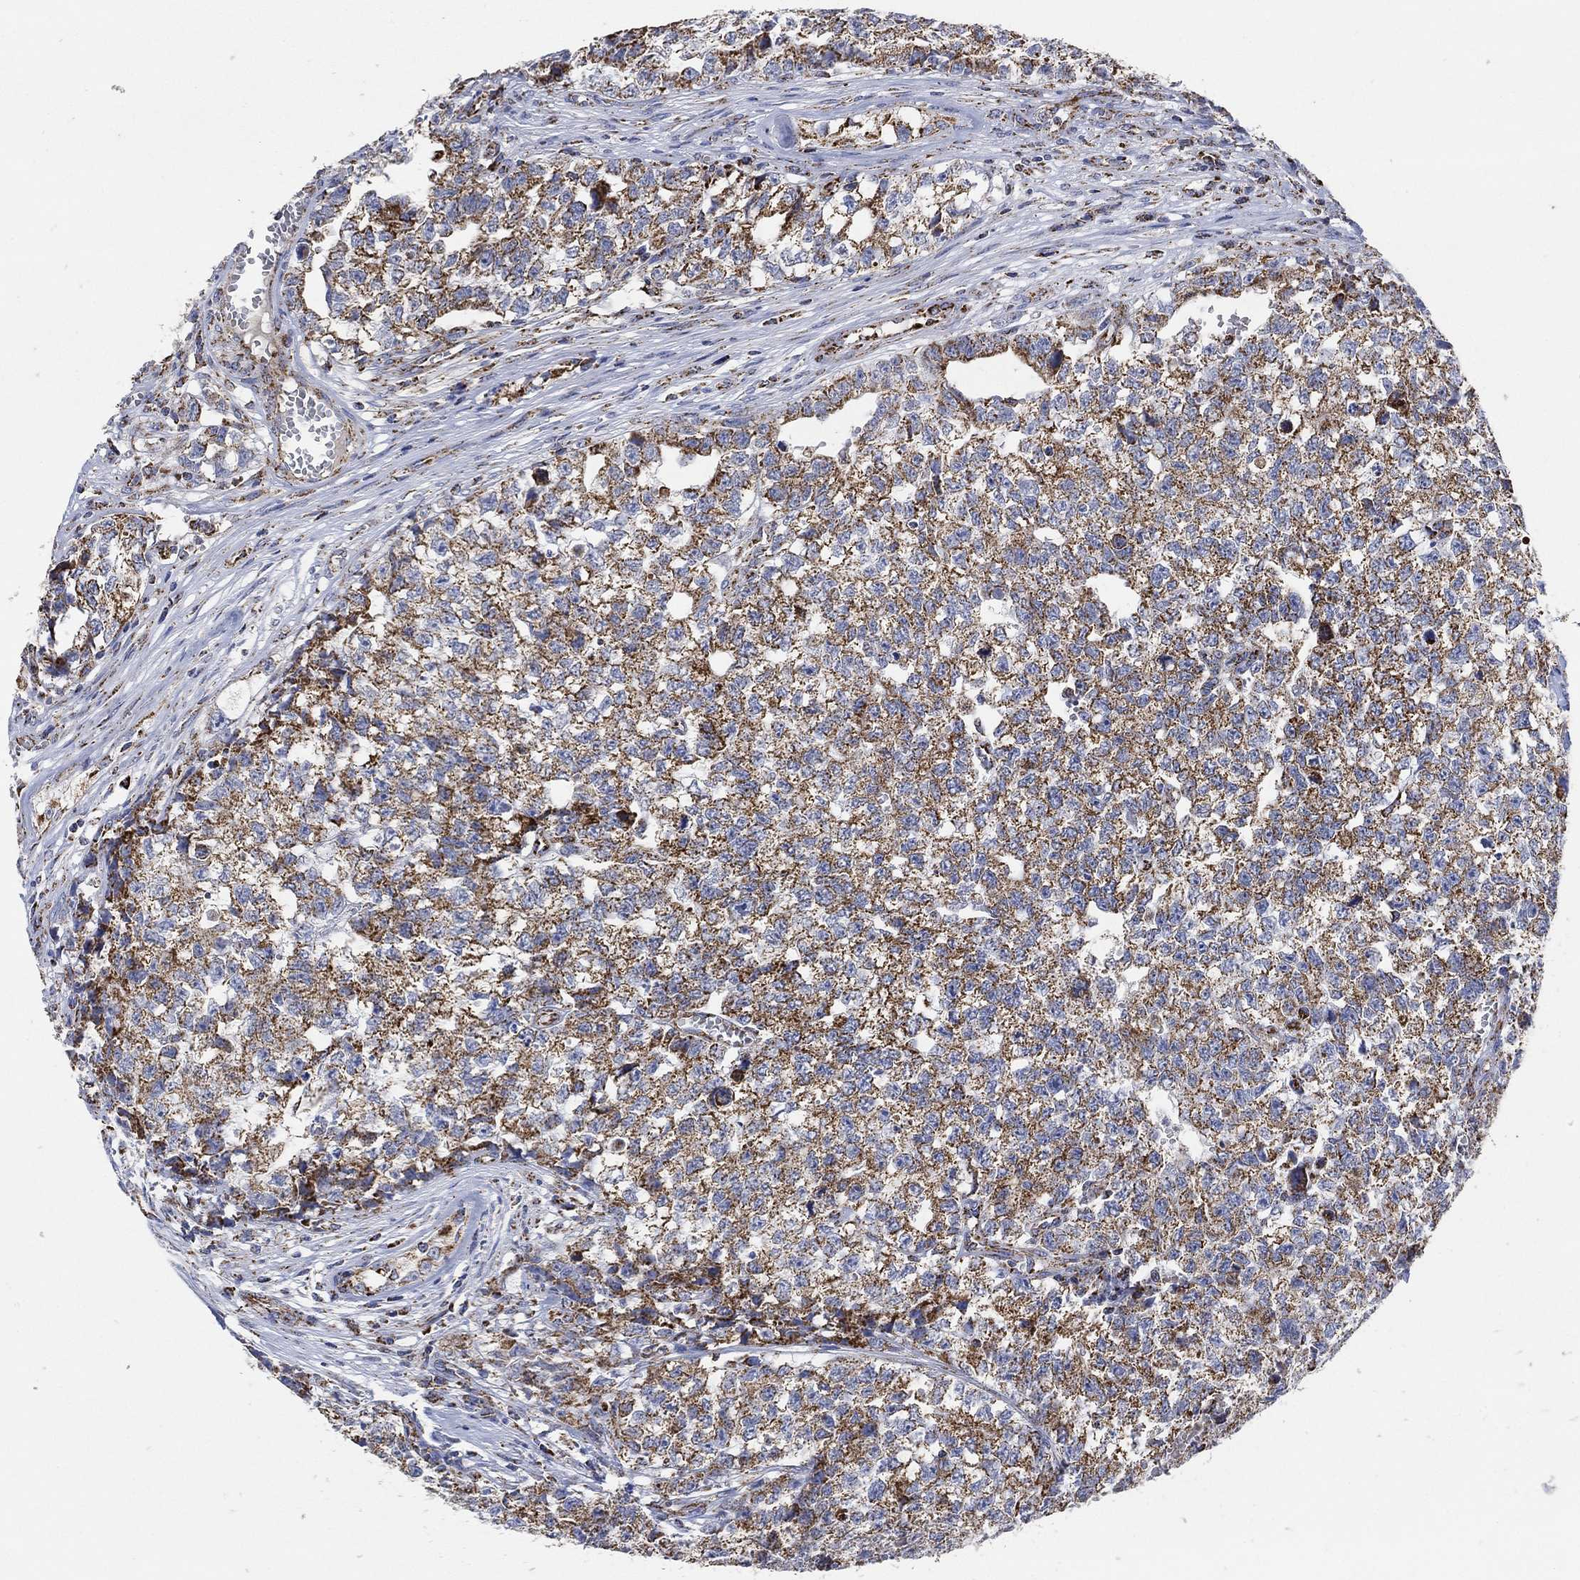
{"staining": {"intensity": "moderate", "quantity": "25%-75%", "location": "cytoplasmic/membranous"}, "tissue": "testis cancer", "cell_type": "Tumor cells", "image_type": "cancer", "snomed": [{"axis": "morphology", "description": "Seminoma, NOS"}, {"axis": "morphology", "description": "Carcinoma, Embryonal, NOS"}, {"axis": "topography", "description": "Testis"}], "caption": "DAB immunohistochemical staining of human testis cancer exhibits moderate cytoplasmic/membranous protein positivity in about 25%-75% of tumor cells.", "gene": "NDUFS3", "patient": {"sex": "male", "age": 22}}